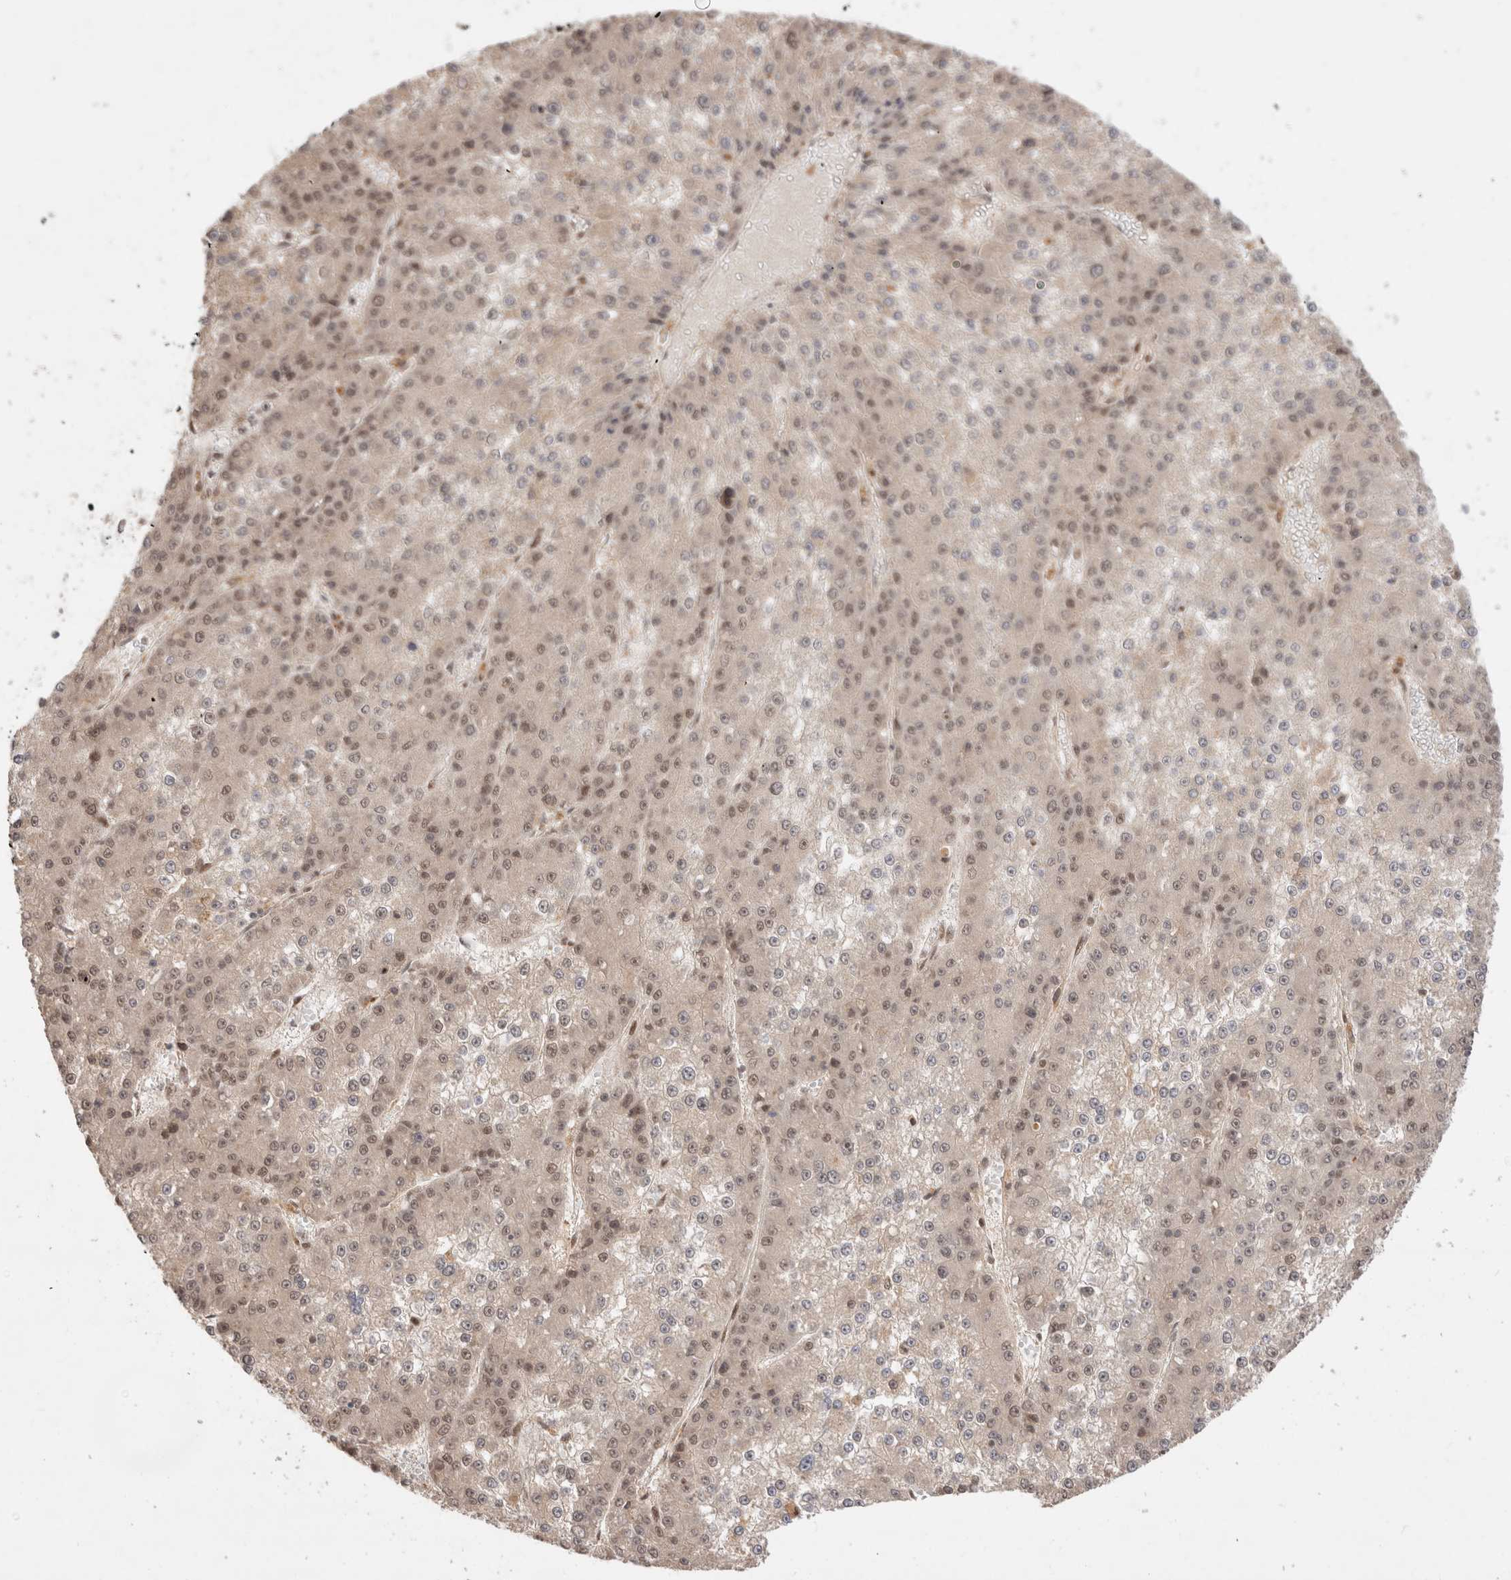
{"staining": {"intensity": "weak", "quantity": "25%-75%", "location": "nuclear"}, "tissue": "liver cancer", "cell_type": "Tumor cells", "image_type": "cancer", "snomed": [{"axis": "morphology", "description": "Carcinoma, Hepatocellular, NOS"}, {"axis": "topography", "description": "Liver"}], "caption": "Immunohistochemical staining of human hepatocellular carcinoma (liver) reveals low levels of weak nuclear staining in about 25%-75% of tumor cells.", "gene": "MPHOSPH6", "patient": {"sex": "female", "age": 73}}